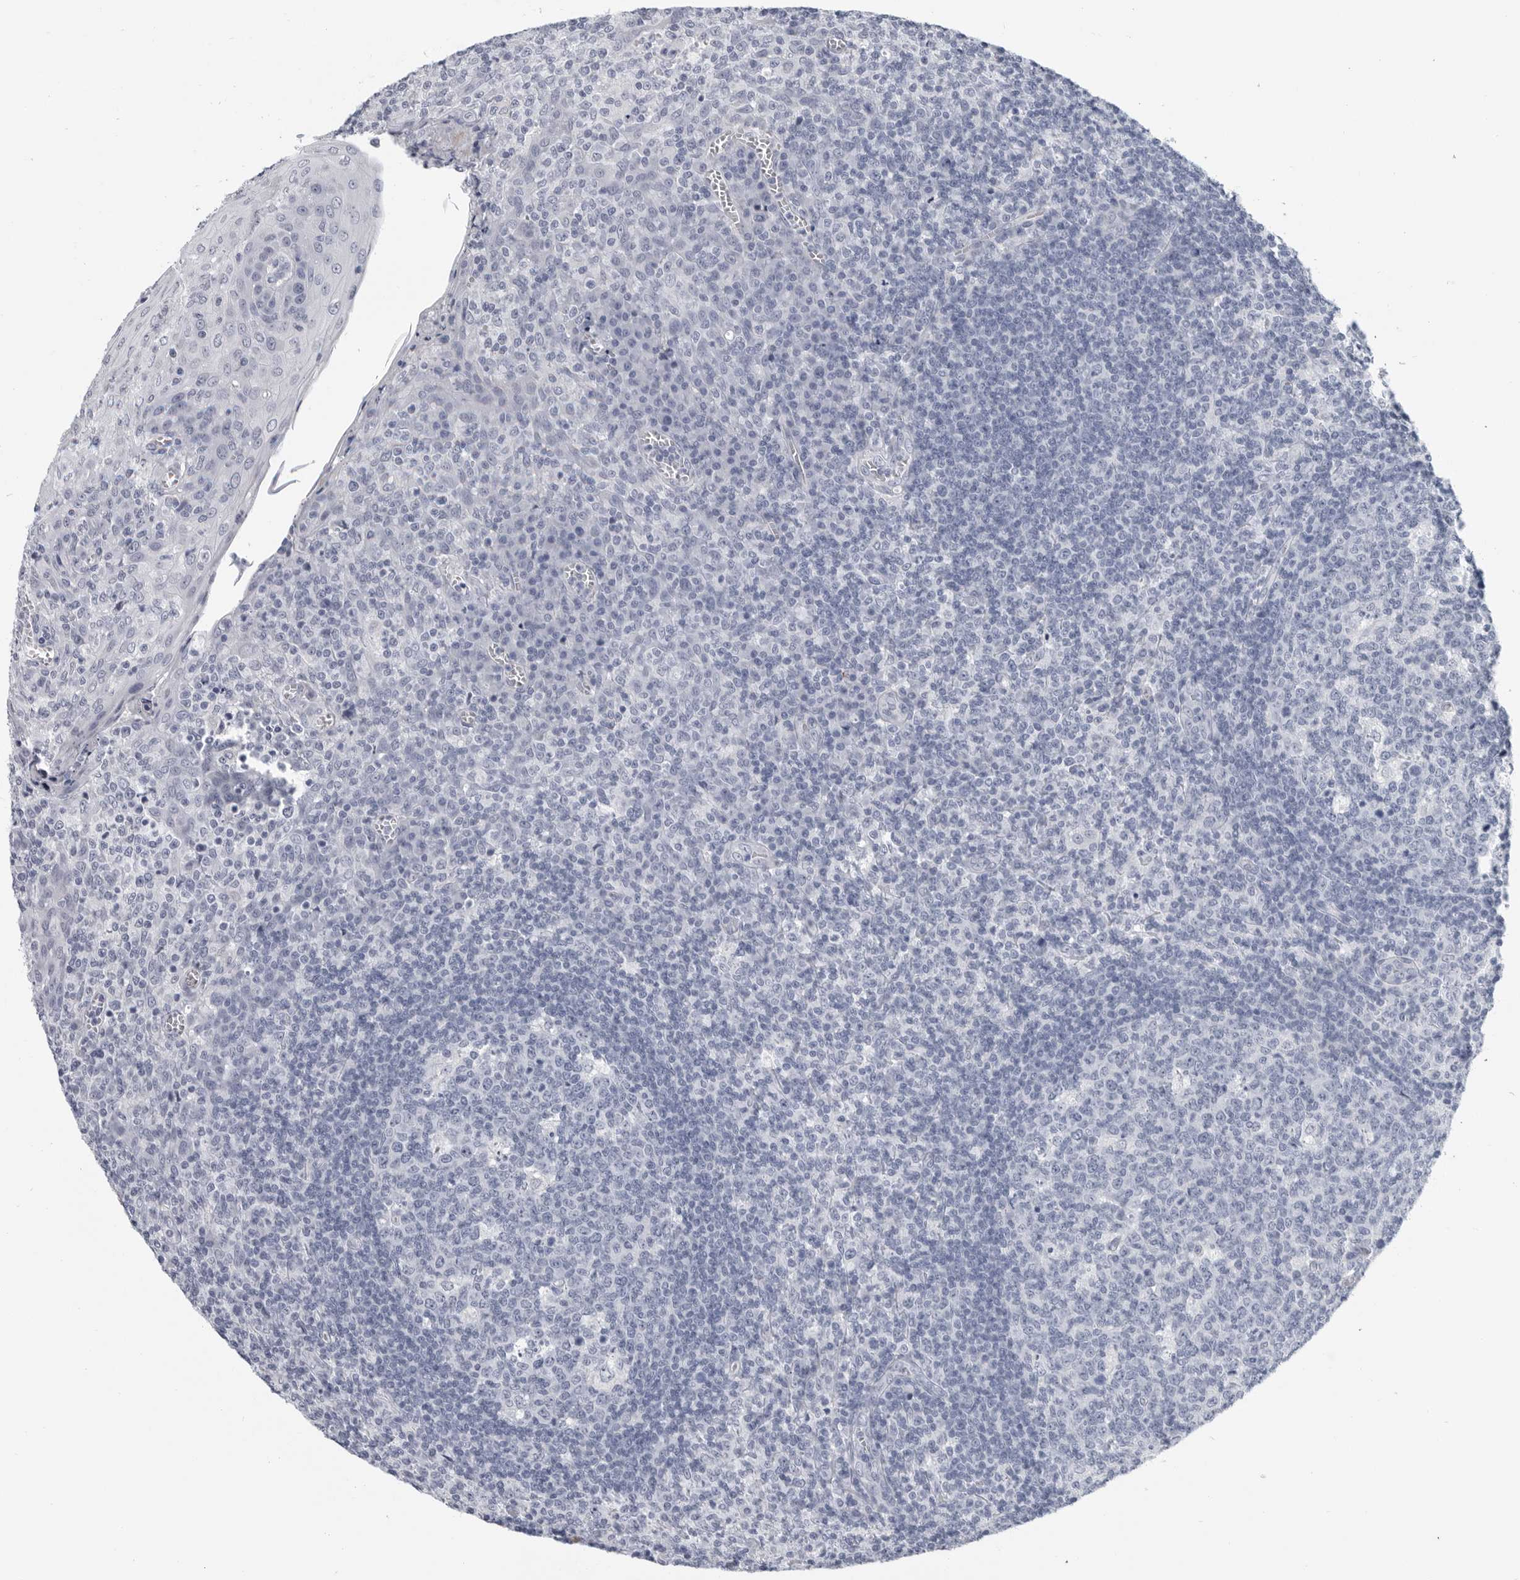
{"staining": {"intensity": "negative", "quantity": "none", "location": "none"}, "tissue": "tonsil", "cell_type": "Germinal center cells", "image_type": "normal", "snomed": [{"axis": "morphology", "description": "Normal tissue, NOS"}, {"axis": "topography", "description": "Tonsil"}], "caption": "Immunohistochemistry (IHC) micrograph of unremarkable human tonsil stained for a protein (brown), which reveals no expression in germinal center cells. (DAB immunohistochemistry (IHC) visualized using brightfield microscopy, high magnification).", "gene": "PLN", "patient": {"sex": "female", "age": 19}}